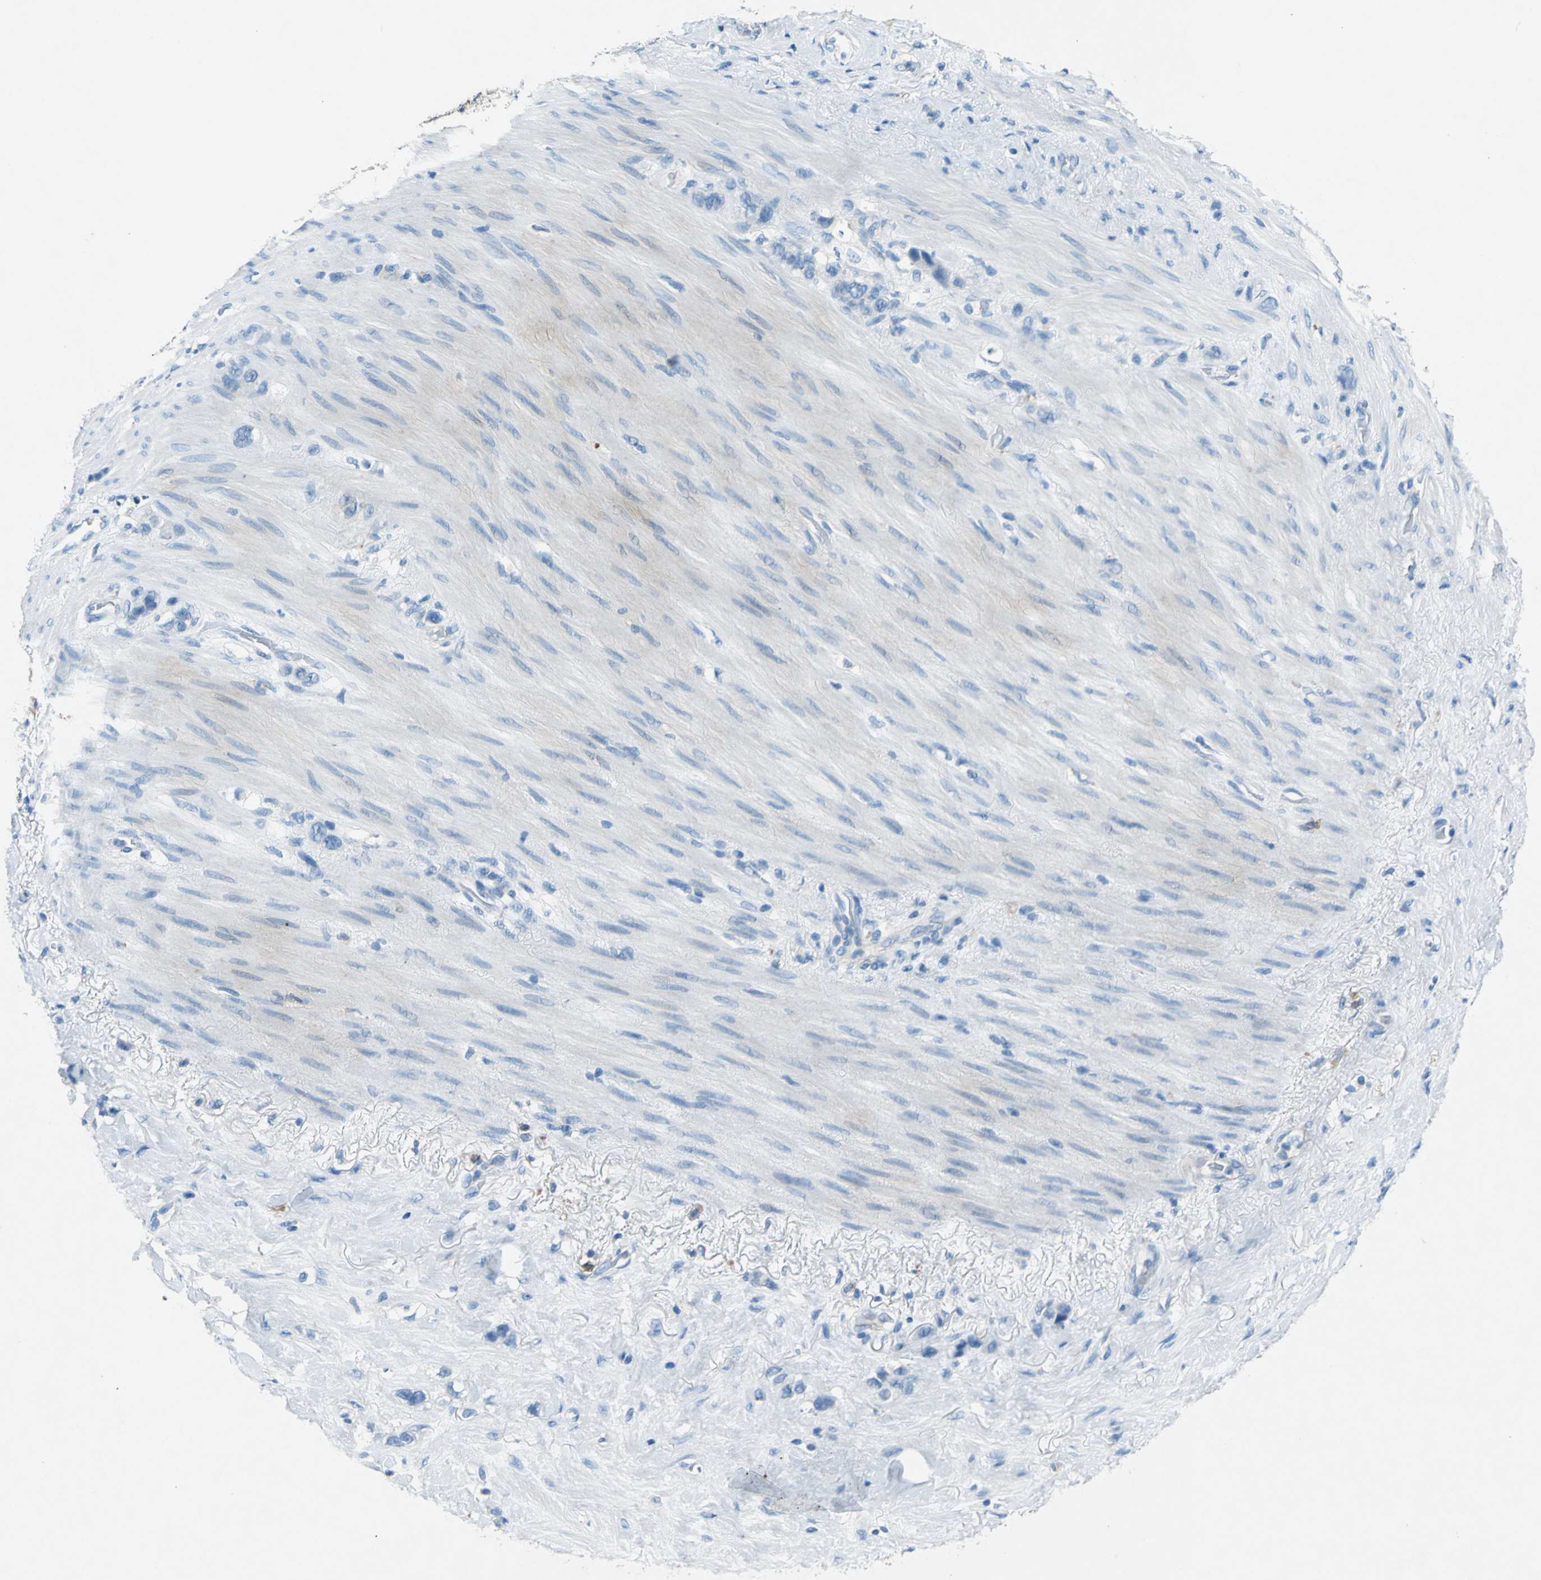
{"staining": {"intensity": "negative", "quantity": "none", "location": "none"}, "tissue": "stomach cancer", "cell_type": "Tumor cells", "image_type": "cancer", "snomed": [{"axis": "morphology", "description": "Normal tissue, NOS"}, {"axis": "morphology", "description": "Adenocarcinoma, NOS"}, {"axis": "morphology", "description": "Adenocarcinoma, High grade"}, {"axis": "topography", "description": "Stomach, upper"}, {"axis": "topography", "description": "Stomach"}], "caption": "Stomach adenocarcinoma stained for a protein using immunohistochemistry (IHC) demonstrates no expression tumor cells.", "gene": "RPS13", "patient": {"sex": "female", "age": 65}}